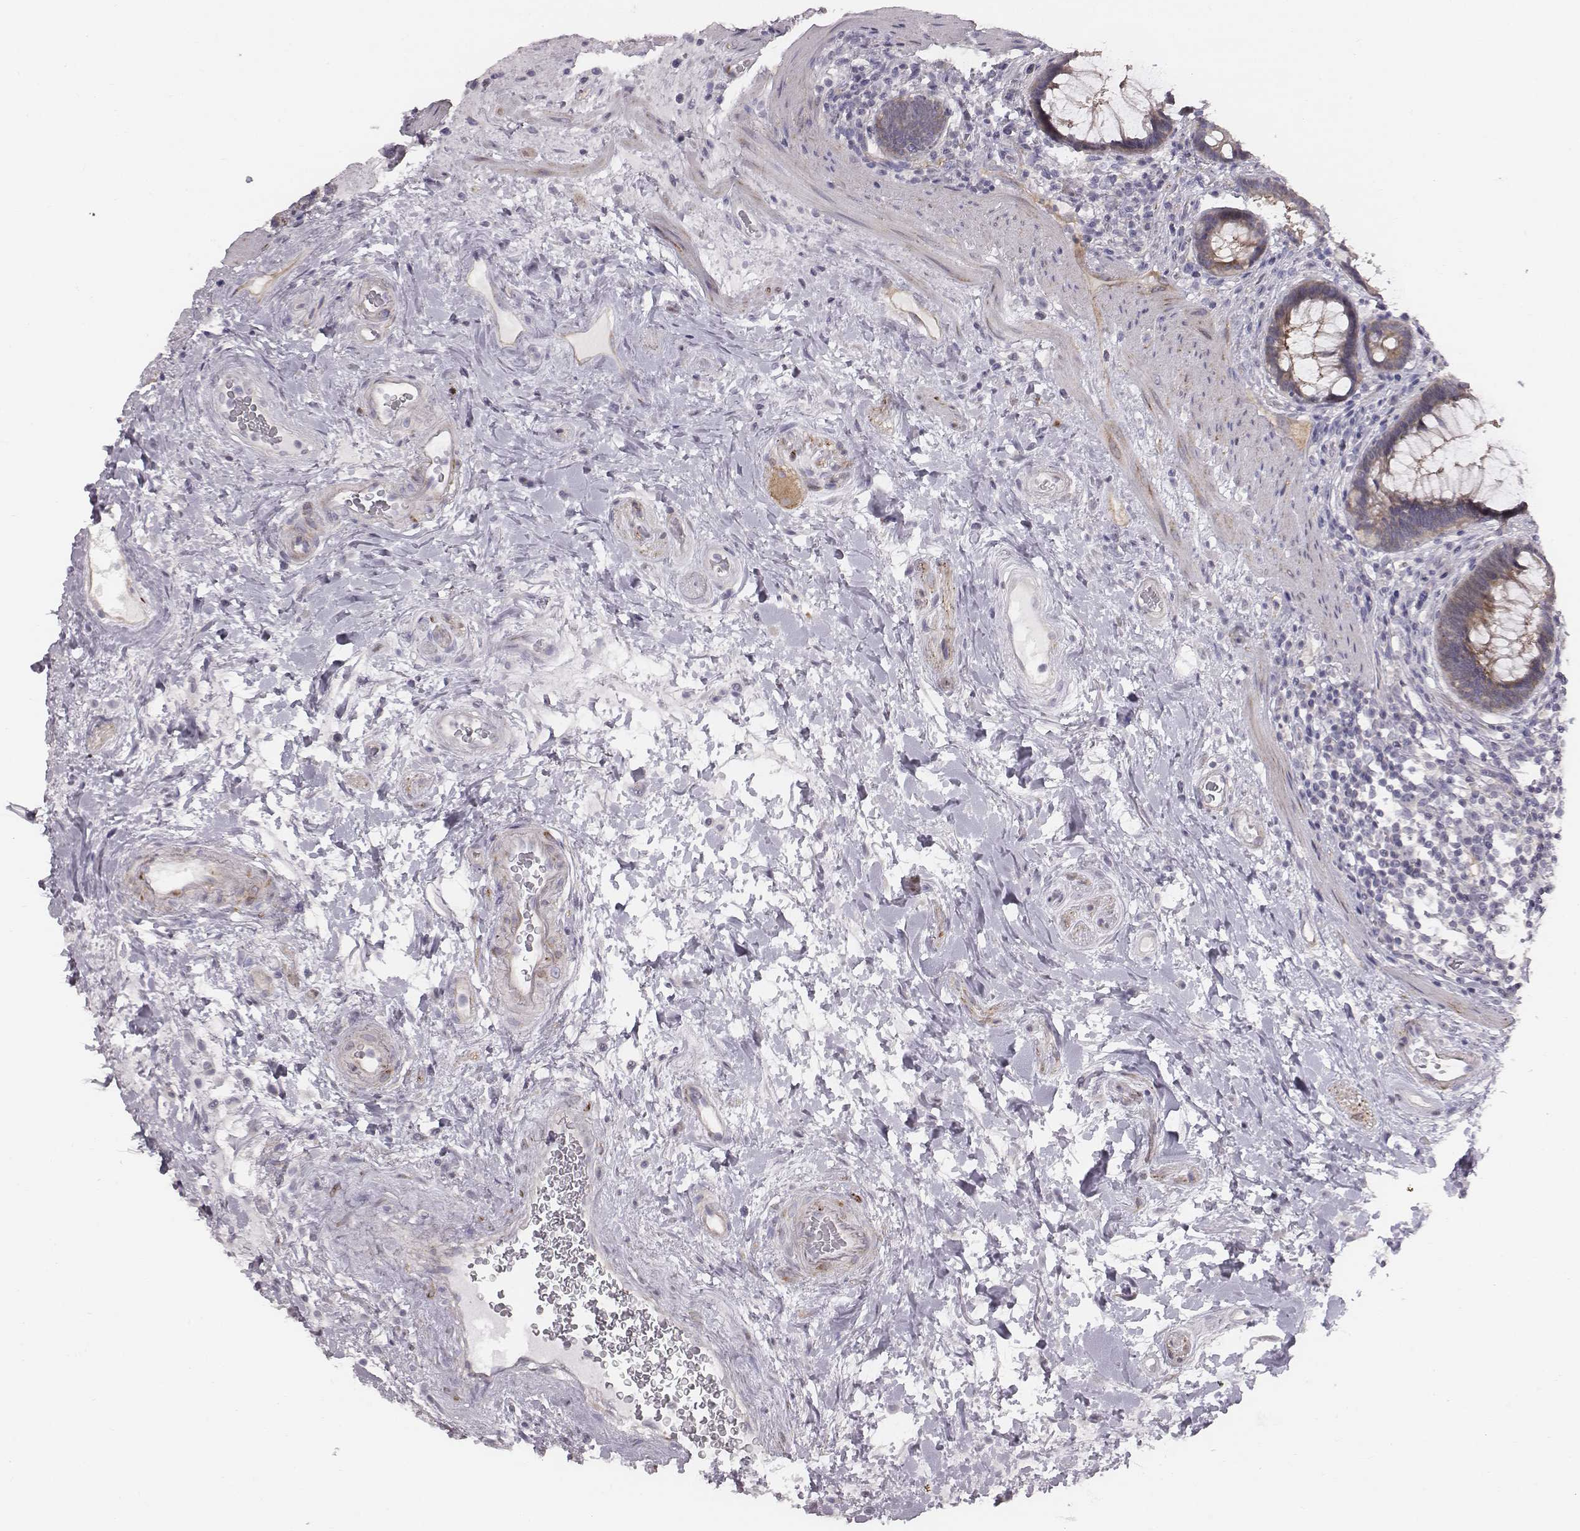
{"staining": {"intensity": "moderate", "quantity": ">75%", "location": "cytoplasmic/membranous"}, "tissue": "rectum", "cell_type": "Glandular cells", "image_type": "normal", "snomed": [{"axis": "morphology", "description": "Normal tissue, NOS"}, {"axis": "topography", "description": "Rectum"}], "caption": "Immunohistochemical staining of benign rectum demonstrates >75% levels of moderate cytoplasmic/membranous protein staining in about >75% of glandular cells.", "gene": "PRKCZ", "patient": {"sex": "male", "age": 72}}